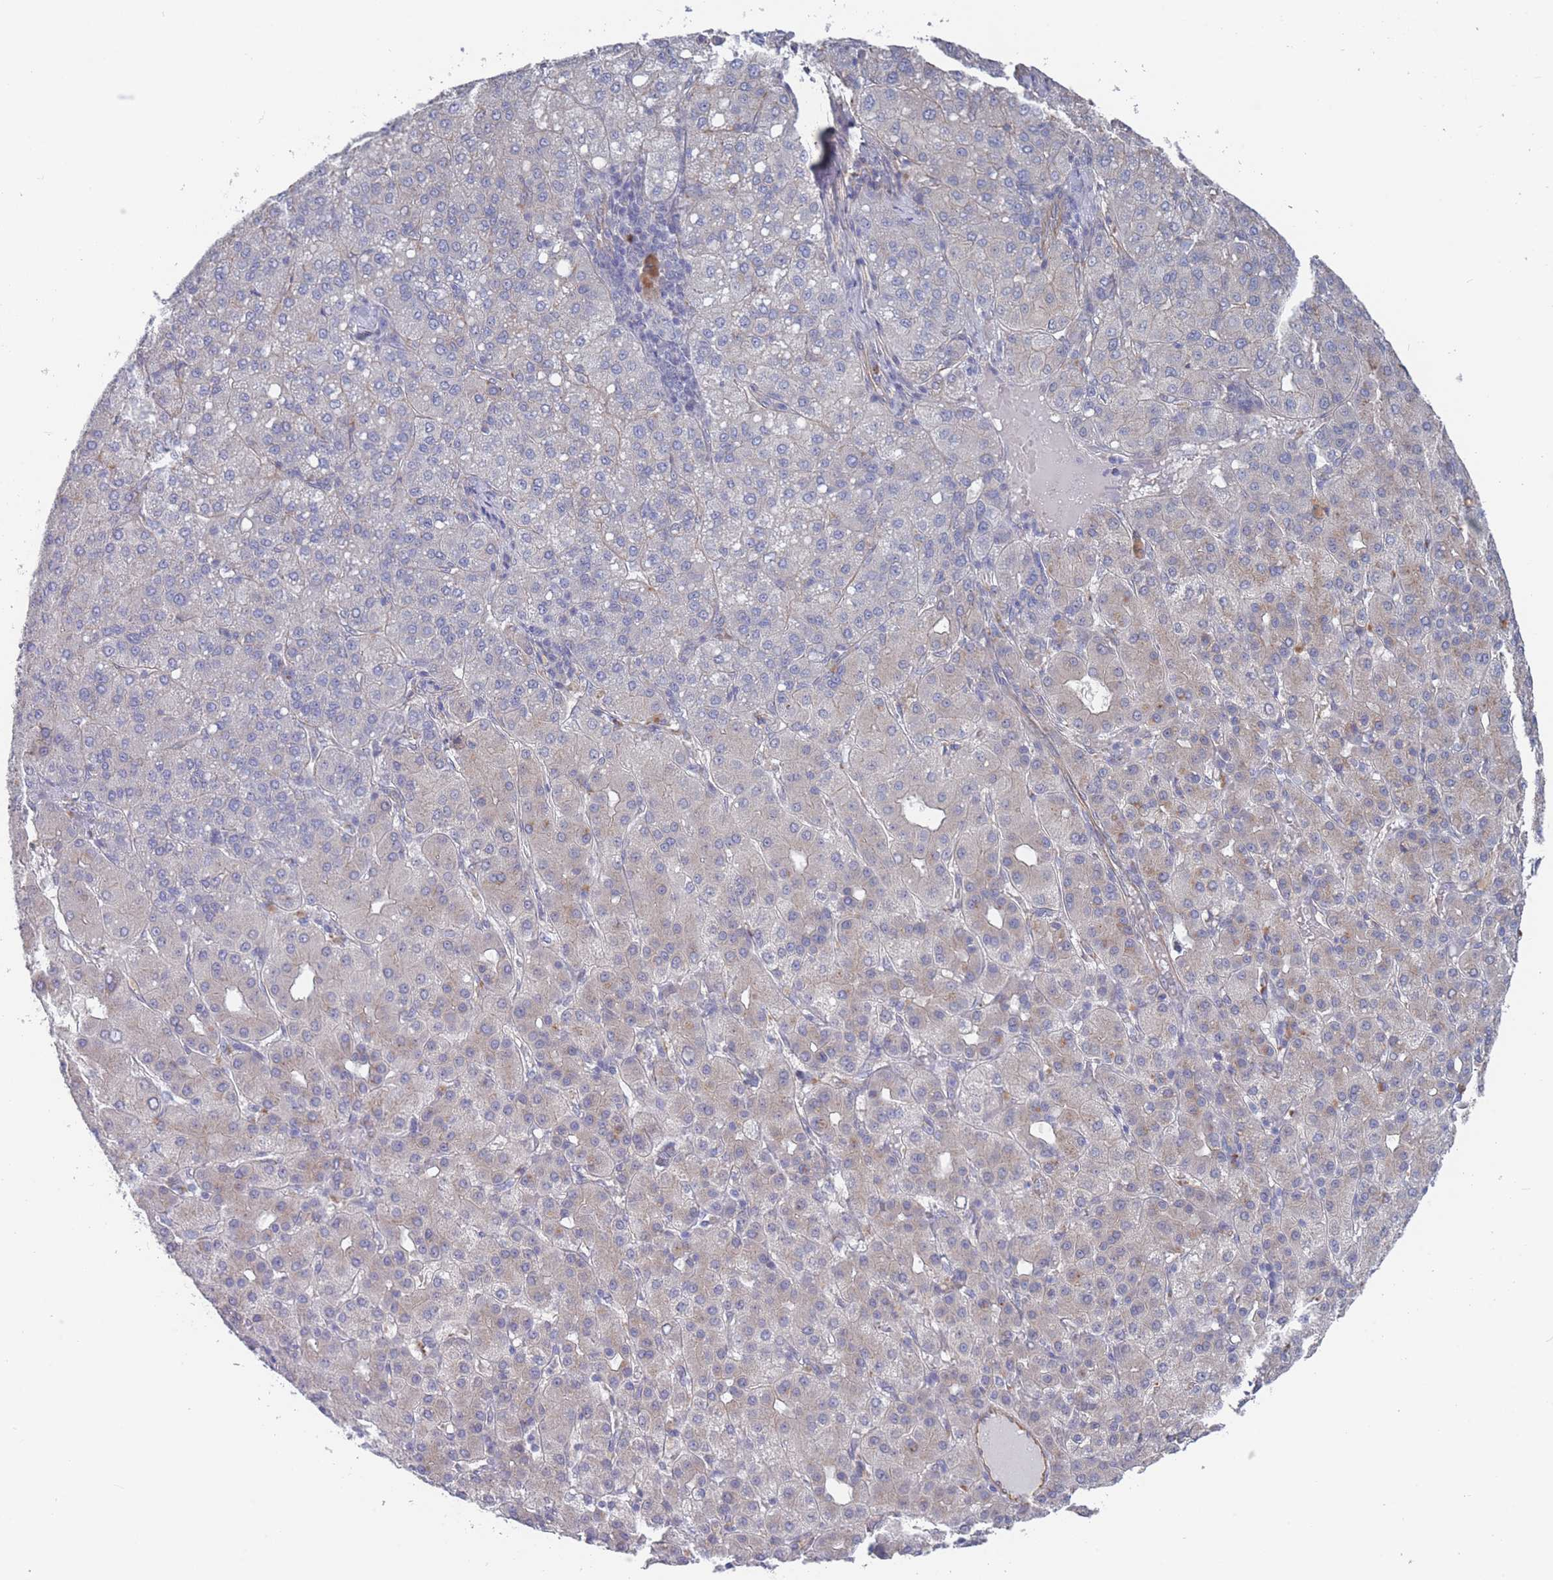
{"staining": {"intensity": "weak", "quantity": "<25%", "location": "cytoplasmic/membranous"}, "tissue": "liver cancer", "cell_type": "Tumor cells", "image_type": "cancer", "snomed": [{"axis": "morphology", "description": "Carcinoma, Hepatocellular, NOS"}, {"axis": "topography", "description": "Liver"}], "caption": "Photomicrograph shows no protein expression in tumor cells of liver cancer tissue.", "gene": "SLC1A6", "patient": {"sex": "male", "age": 65}}